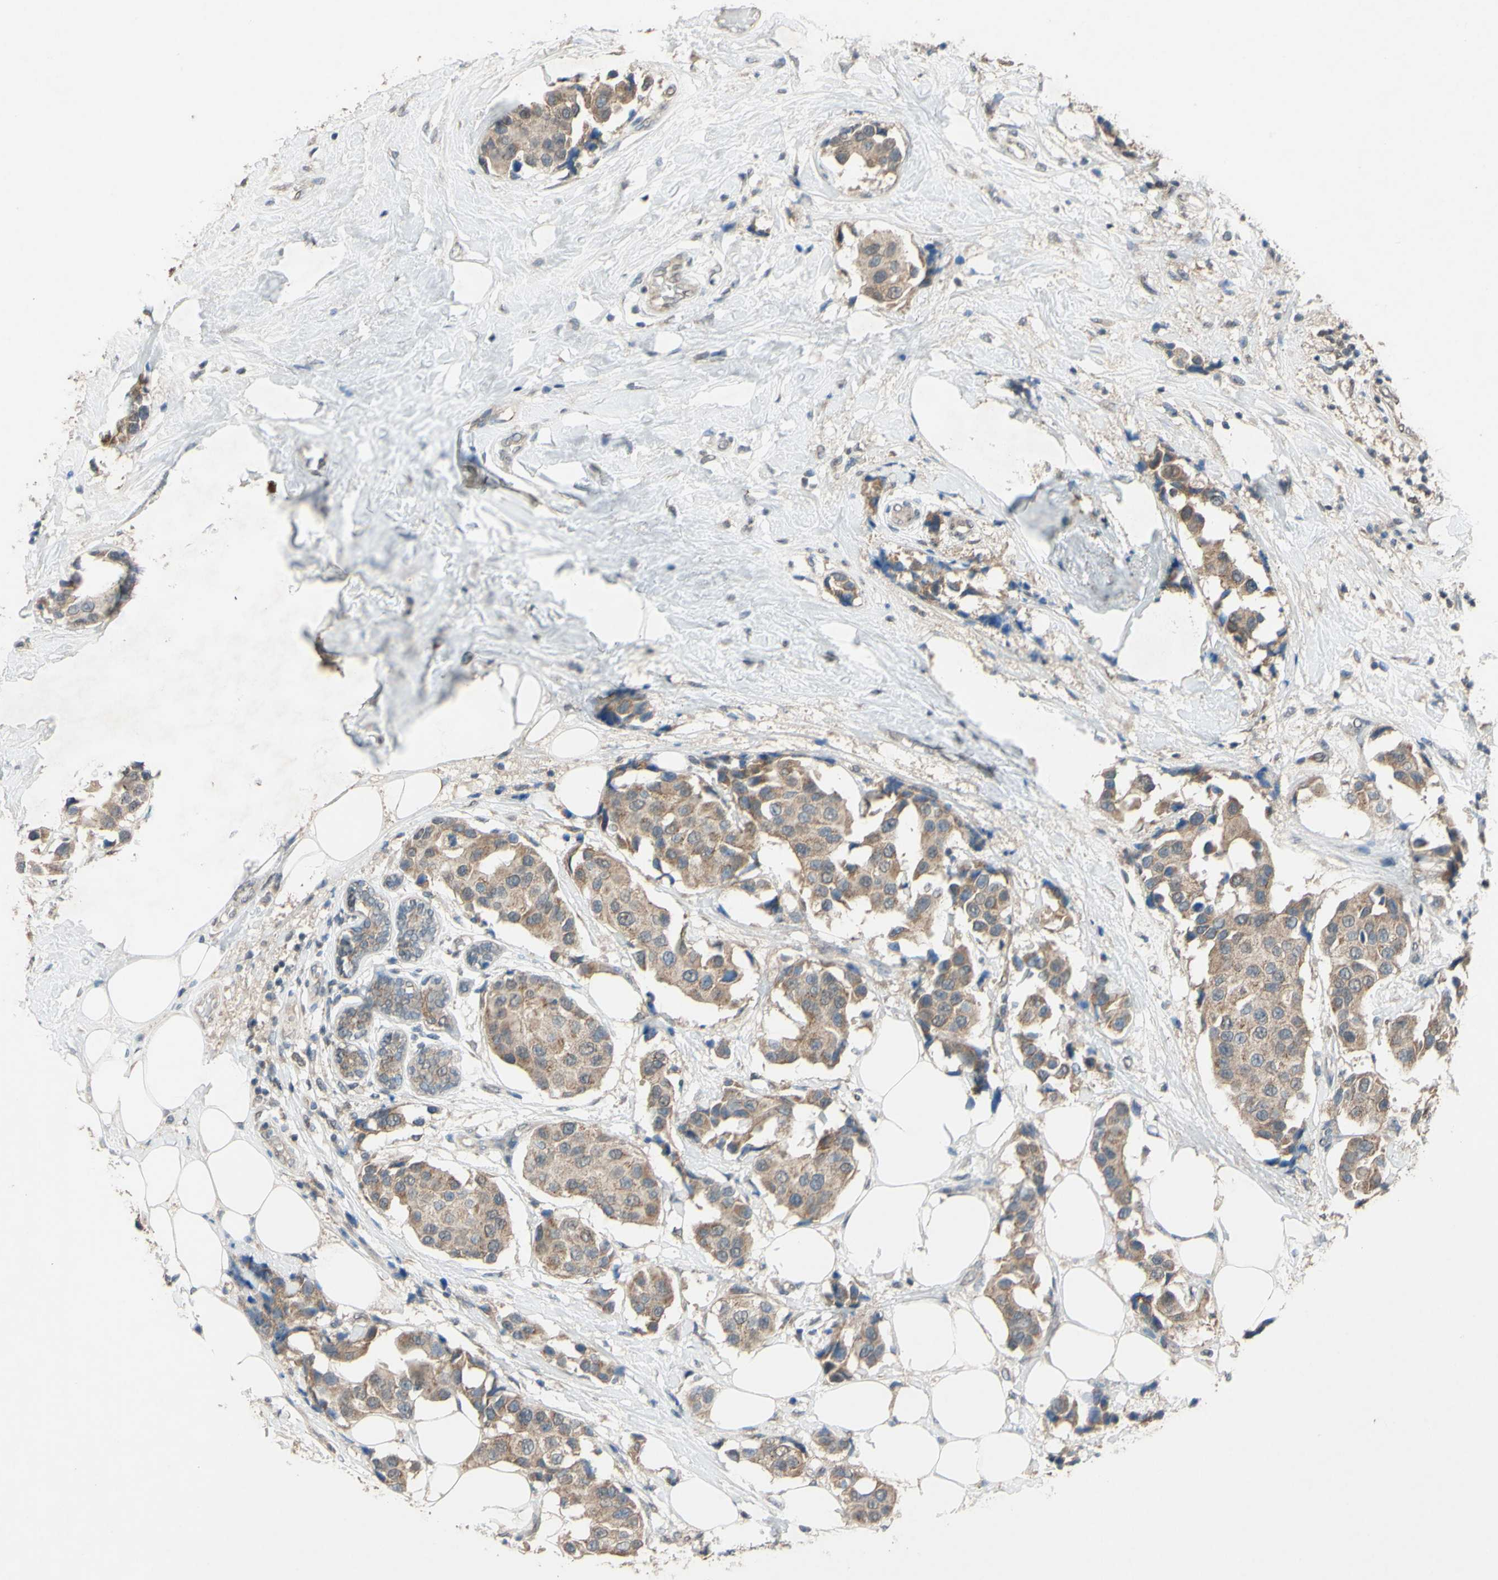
{"staining": {"intensity": "moderate", "quantity": ">75%", "location": "cytoplasmic/membranous"}, "tissue": "breast cancer", "cell_type": "Tumor cells", "image_type": "cancer", "snomed": [{"axis": "morphology", "description": "Normal tissue, NOS"}, {"axis": "morphology", "description": "Duct carcinoma"}, {"axis": "topography", "description": "Breast"}], "caption": "There is medium levels of moderate cytoplasmic/membranous positivity in tumor cells of infiltrating ductal carcinoma (breast), as demonstrated by immunohistochemical staining (brown color).", "gene": "CDCP1", "patient": {"sex": "female", "age": 39}}